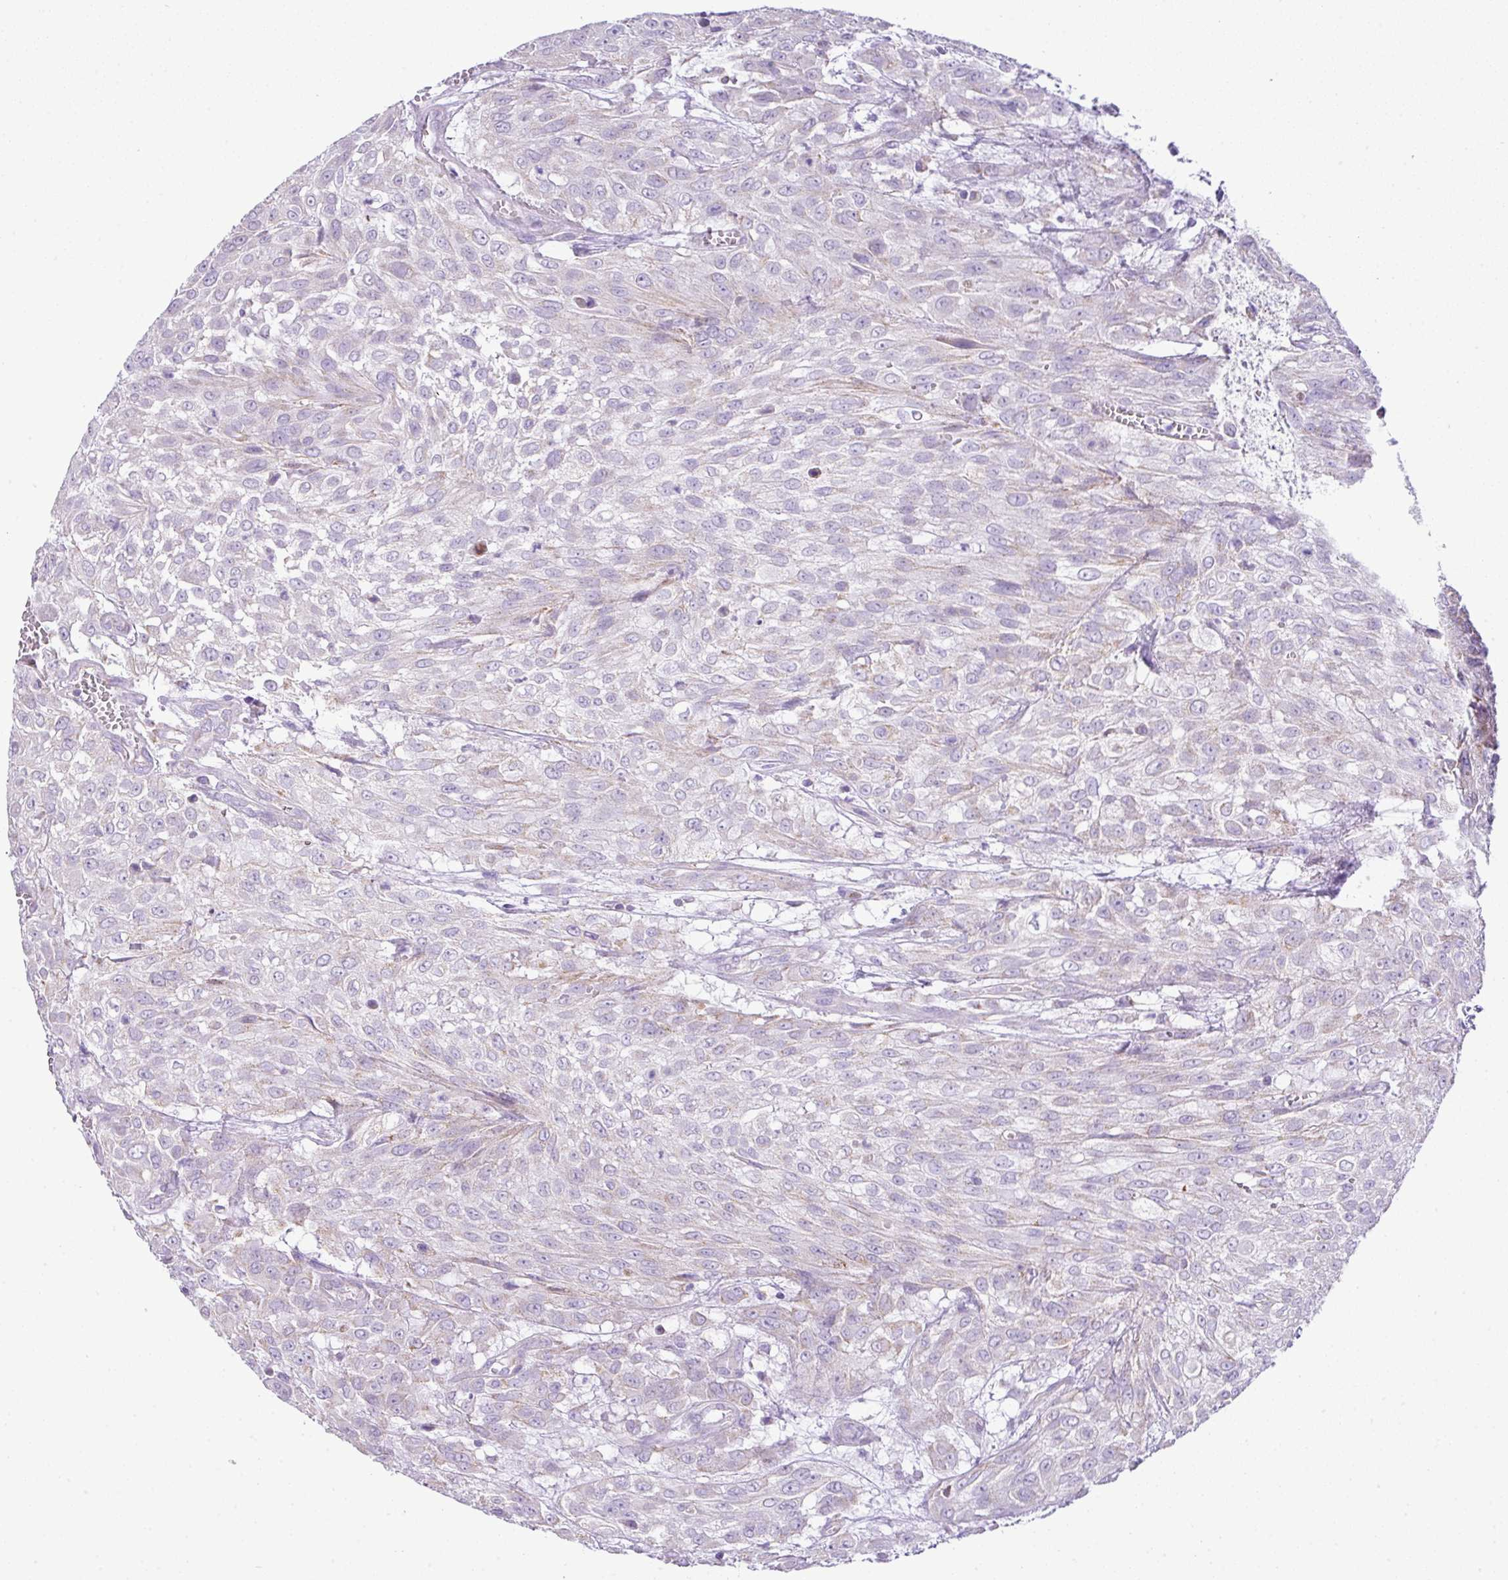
{"staining": {"intensity": "weak", "quantity": "<25%", "location": "cytoplasmic/membranous"}, "tissue": "urothelial cancer", "cell_type": "Tumor cells", "image_type": "cancer", "snomed": [{"axis": "morphology", "description": "Urothelial carcinoma, High grade"}, {"axis": "topography", "description": "Urinary bladder"}], "caption": "DAB (3,3'-diaminobenzidine) immunohistochemical staining of human urothelial cancer reveals no significant expression in tumor cells.", "gene": "PGAP4", "patient": {"sex": "male", "age": 57}}